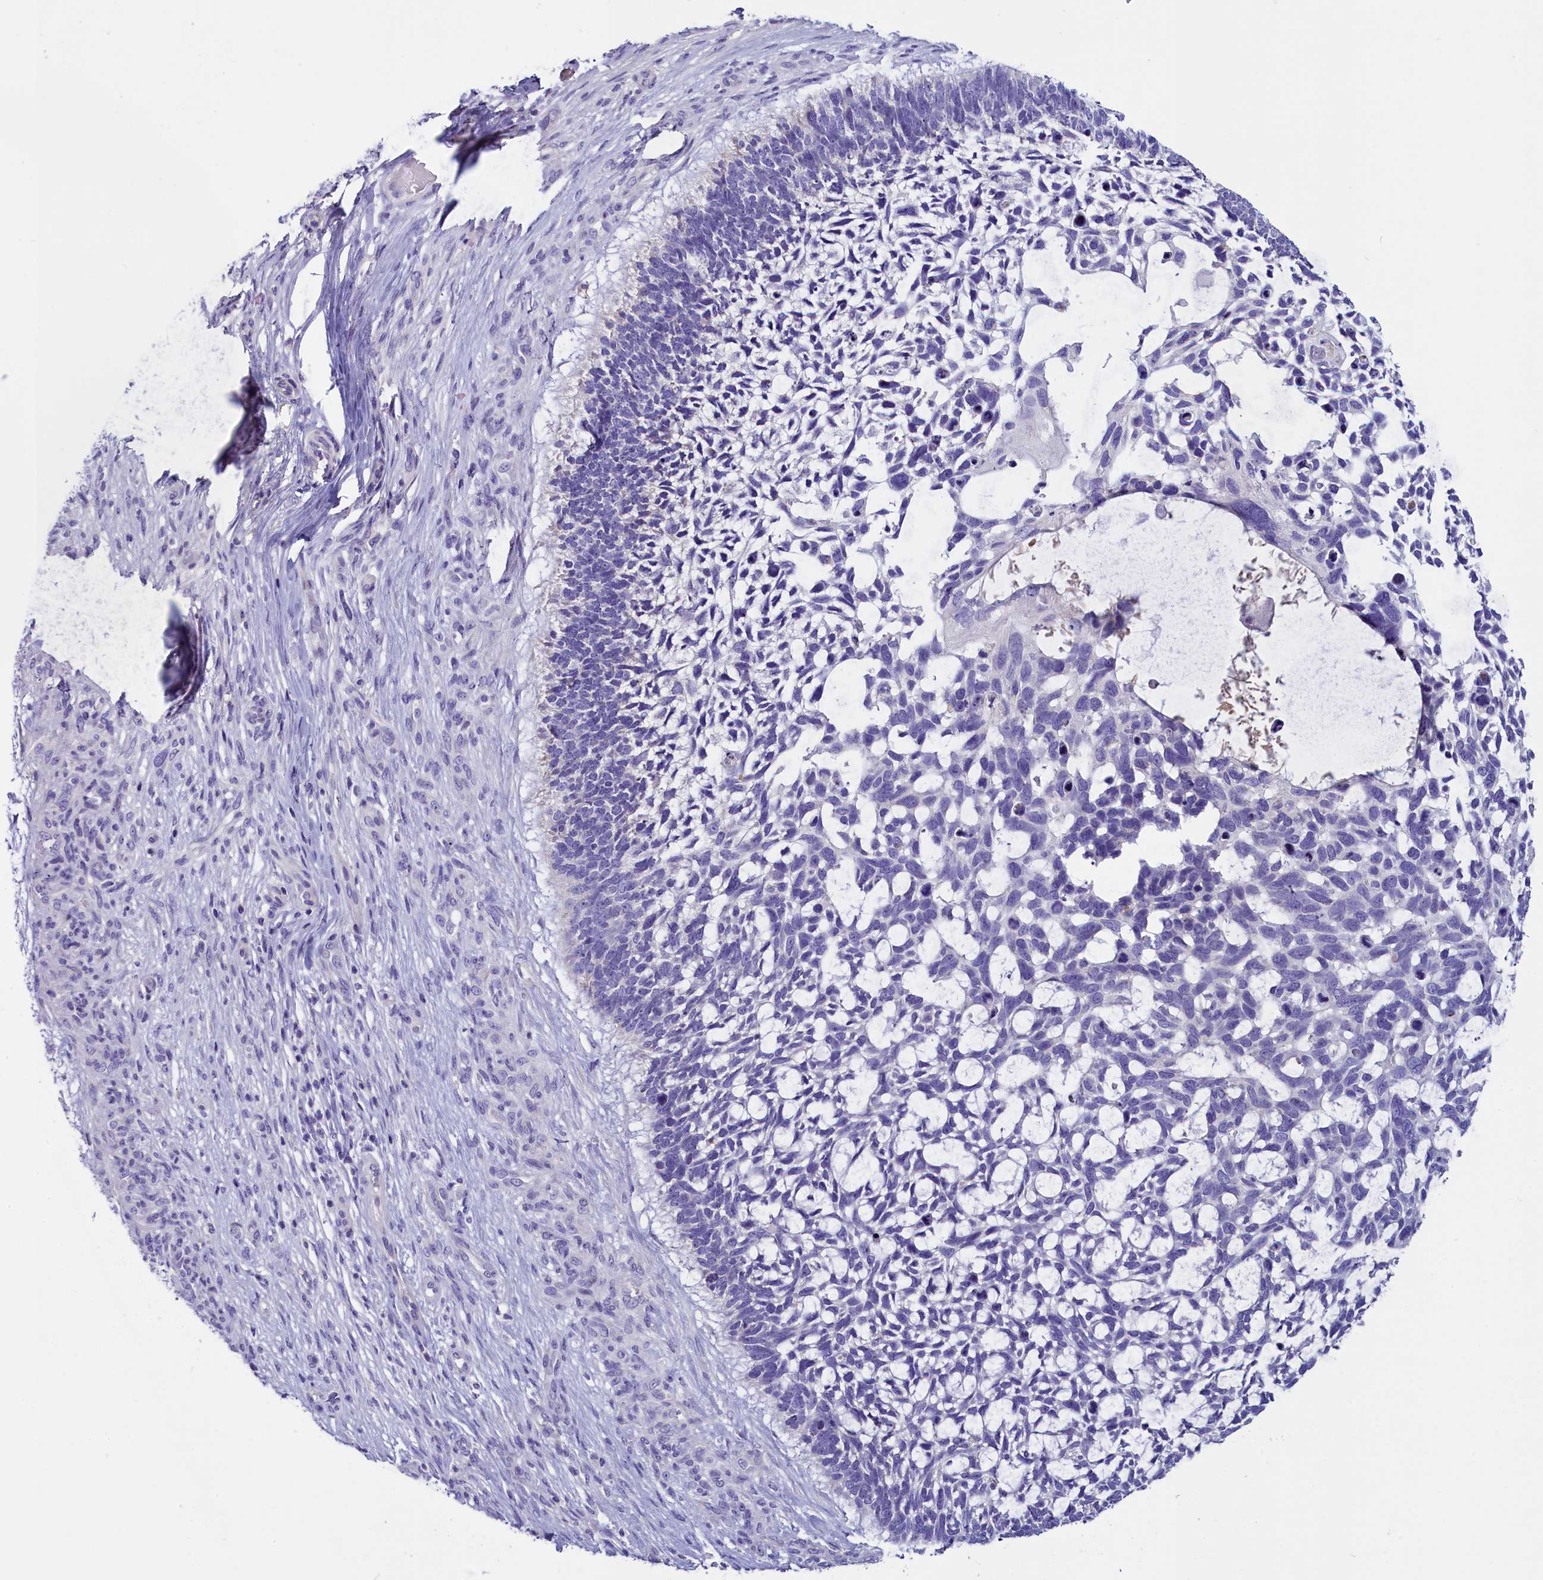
{"staining": {"intensity": "negative", "quantity": "none", "location": "none"}, "tissue": "skin cancer", "cell_type": "Tumor cells", "image_type": "cancer", "snomed": [{"axis": "morphology", "description": "Basal cell carcinoma"}, {"axis": "topography", "description": "Skin"}], "caption": "The image shows no staining of tumor cells in basal cell carcinoma (skin).", "gene": "RTTN", "patient": {"sex": "male", "age": 88}}